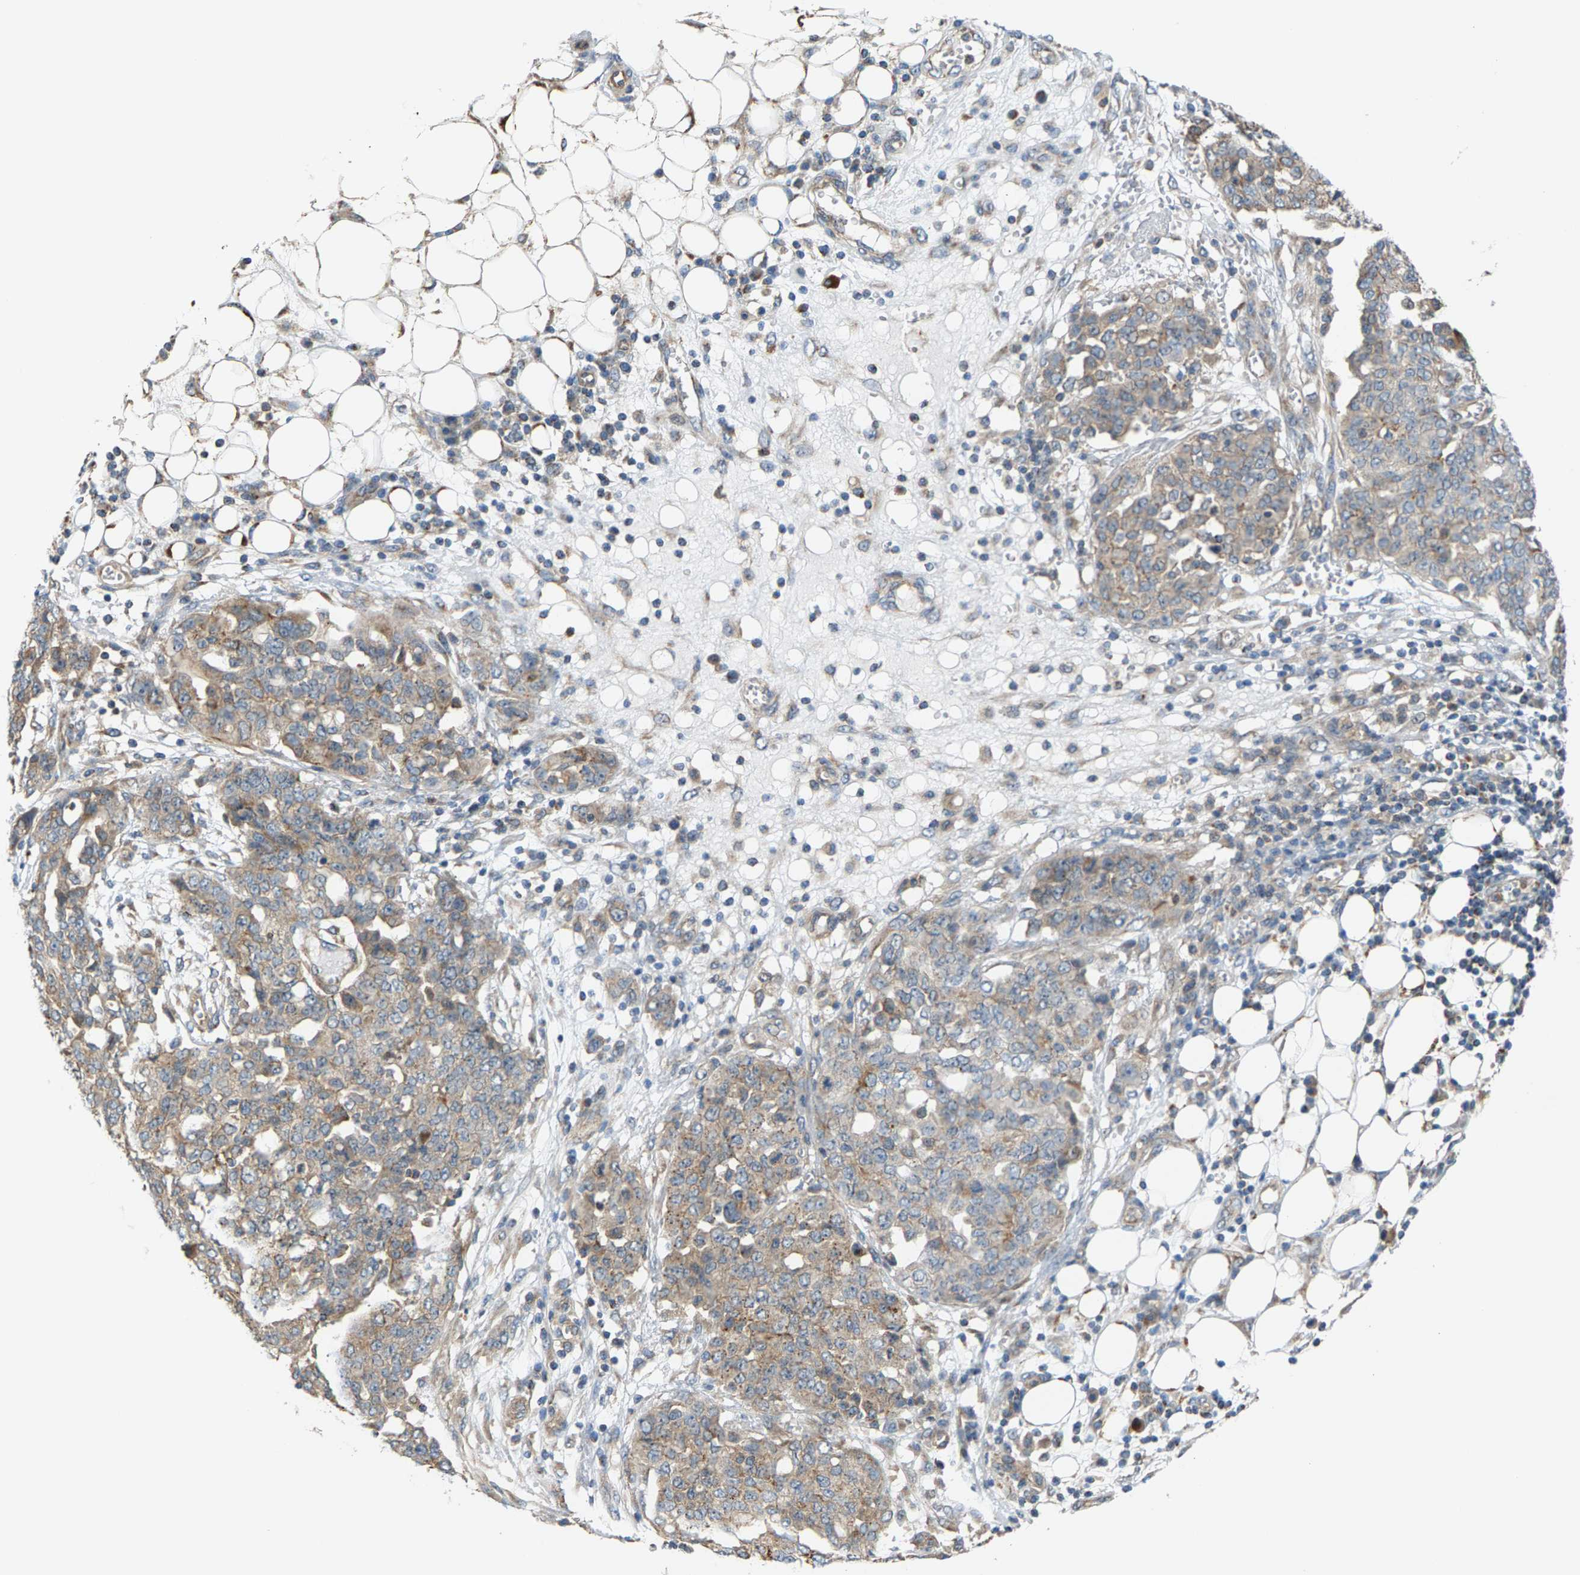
{"staining": {"intensity": "weak", "quantity": "25%-75%", "location": "cytoplasmic/membranous"}, "tissue": "ovarian cancer", "cell_type": "Tumor cells", "image_type": "cancer", "snomed": [{"axis": "morphology", "description": "Cystadenocarcinoma, serous, NOS"}, {"axis": "topography", "description": "Soft tissue"}, {"axis": "topography", "description": "Ovary"}], "caption": "Weak cytoplasmic/membranous staining is seen in approximately 25%-75% of tumor cells in ovarian cancer (serous cystadenocarcinoma).", "gene": "PDCL", "patient": {"sex": "female", "age": 57}}